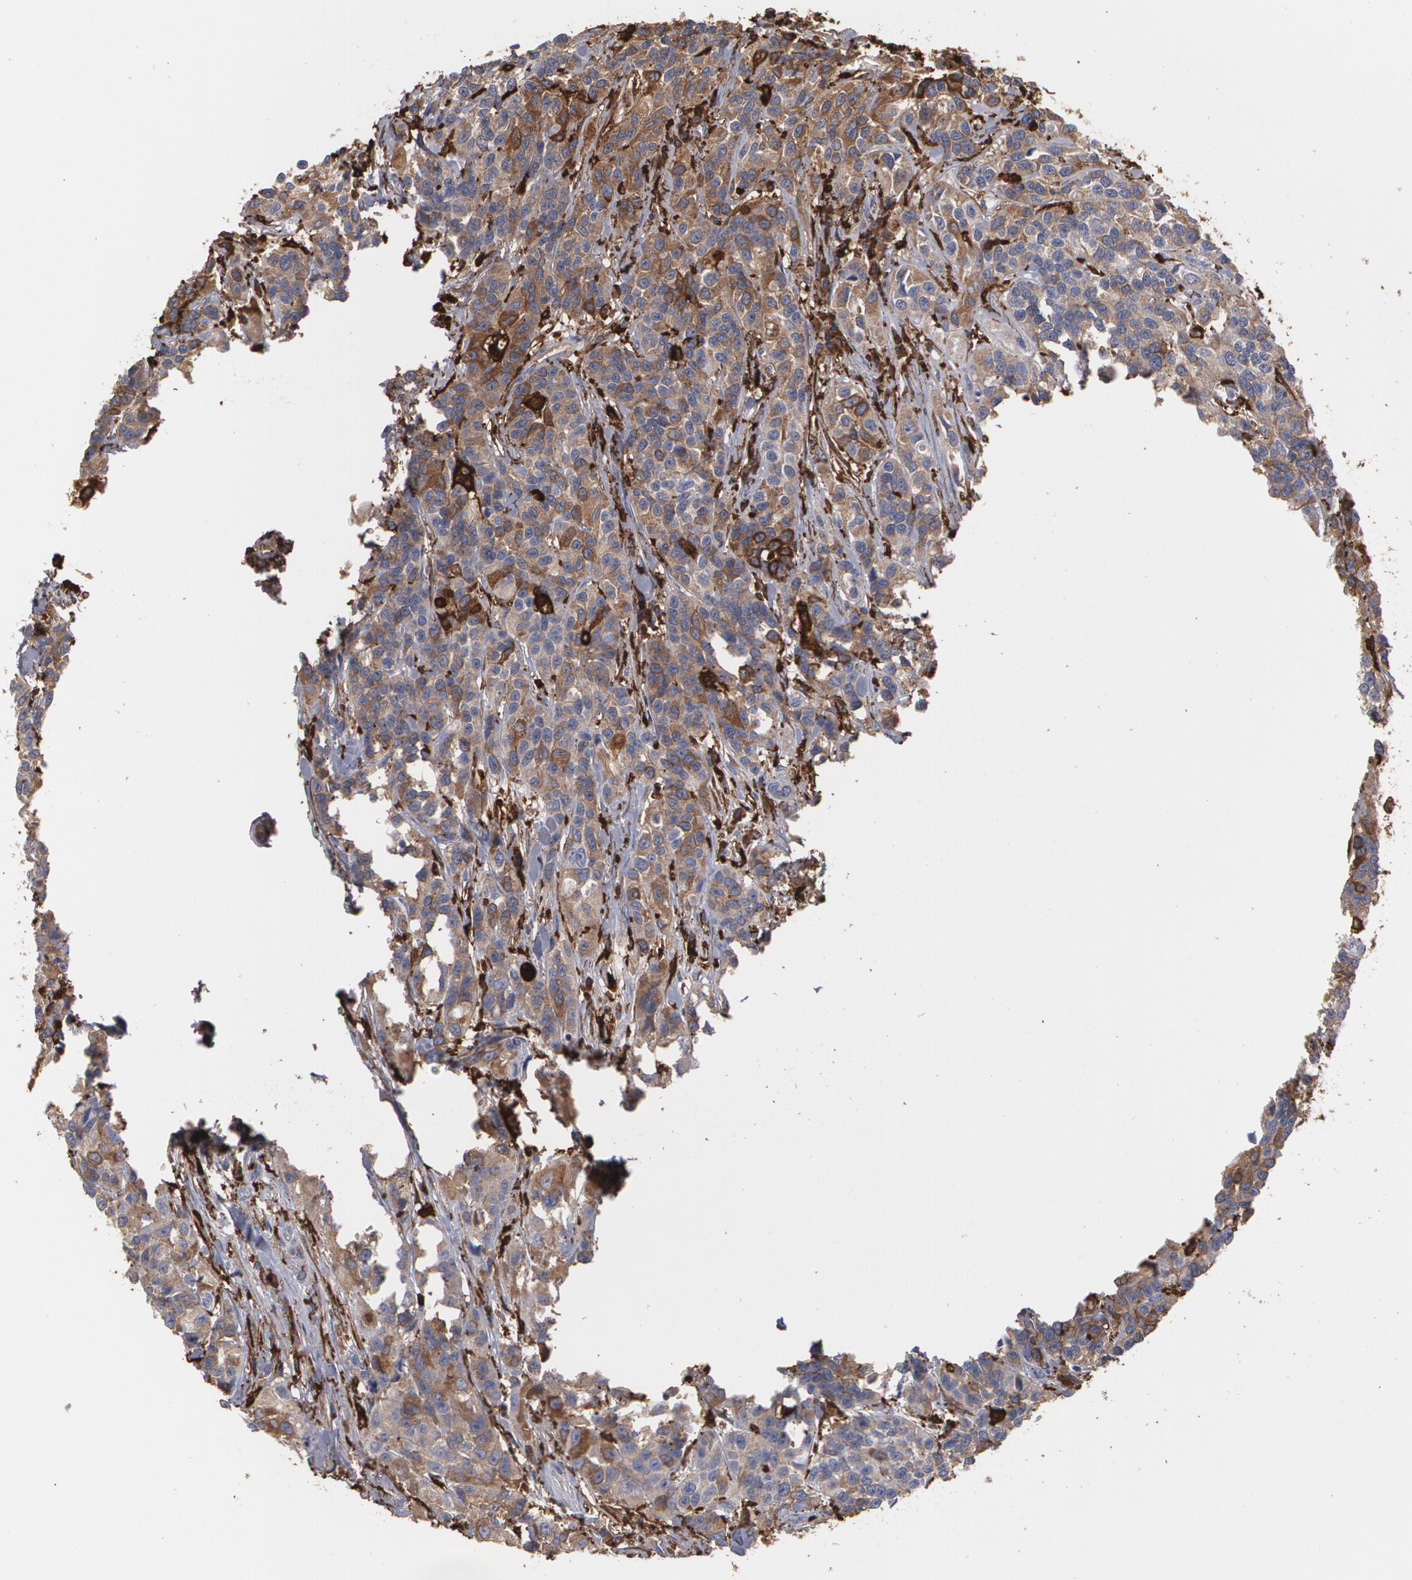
{"staining": {"intensity": "moderate", "quantity": ">75%", "location": "cytoplasmic/membranous"}, "tissue": "urothelial cancer", "cell_type": "Tumor cells", "image_type": "cancer", "snomed": [{"axis": "morphology", "description": "Urothelial carcinoma, High grade"}, {"axis": "topography", "description": "Urinary bladder"}], "caption": "High-power microscopy captured an immunohistochemistry histopathology image of urothelial cancer, revealing moderate cytoplasmic/membranous expression in approximately >75% of tumor cells. Nuclei are stained in blue.", "gene": "ODC1", "patient": {"sex": "female", "age": 81}}